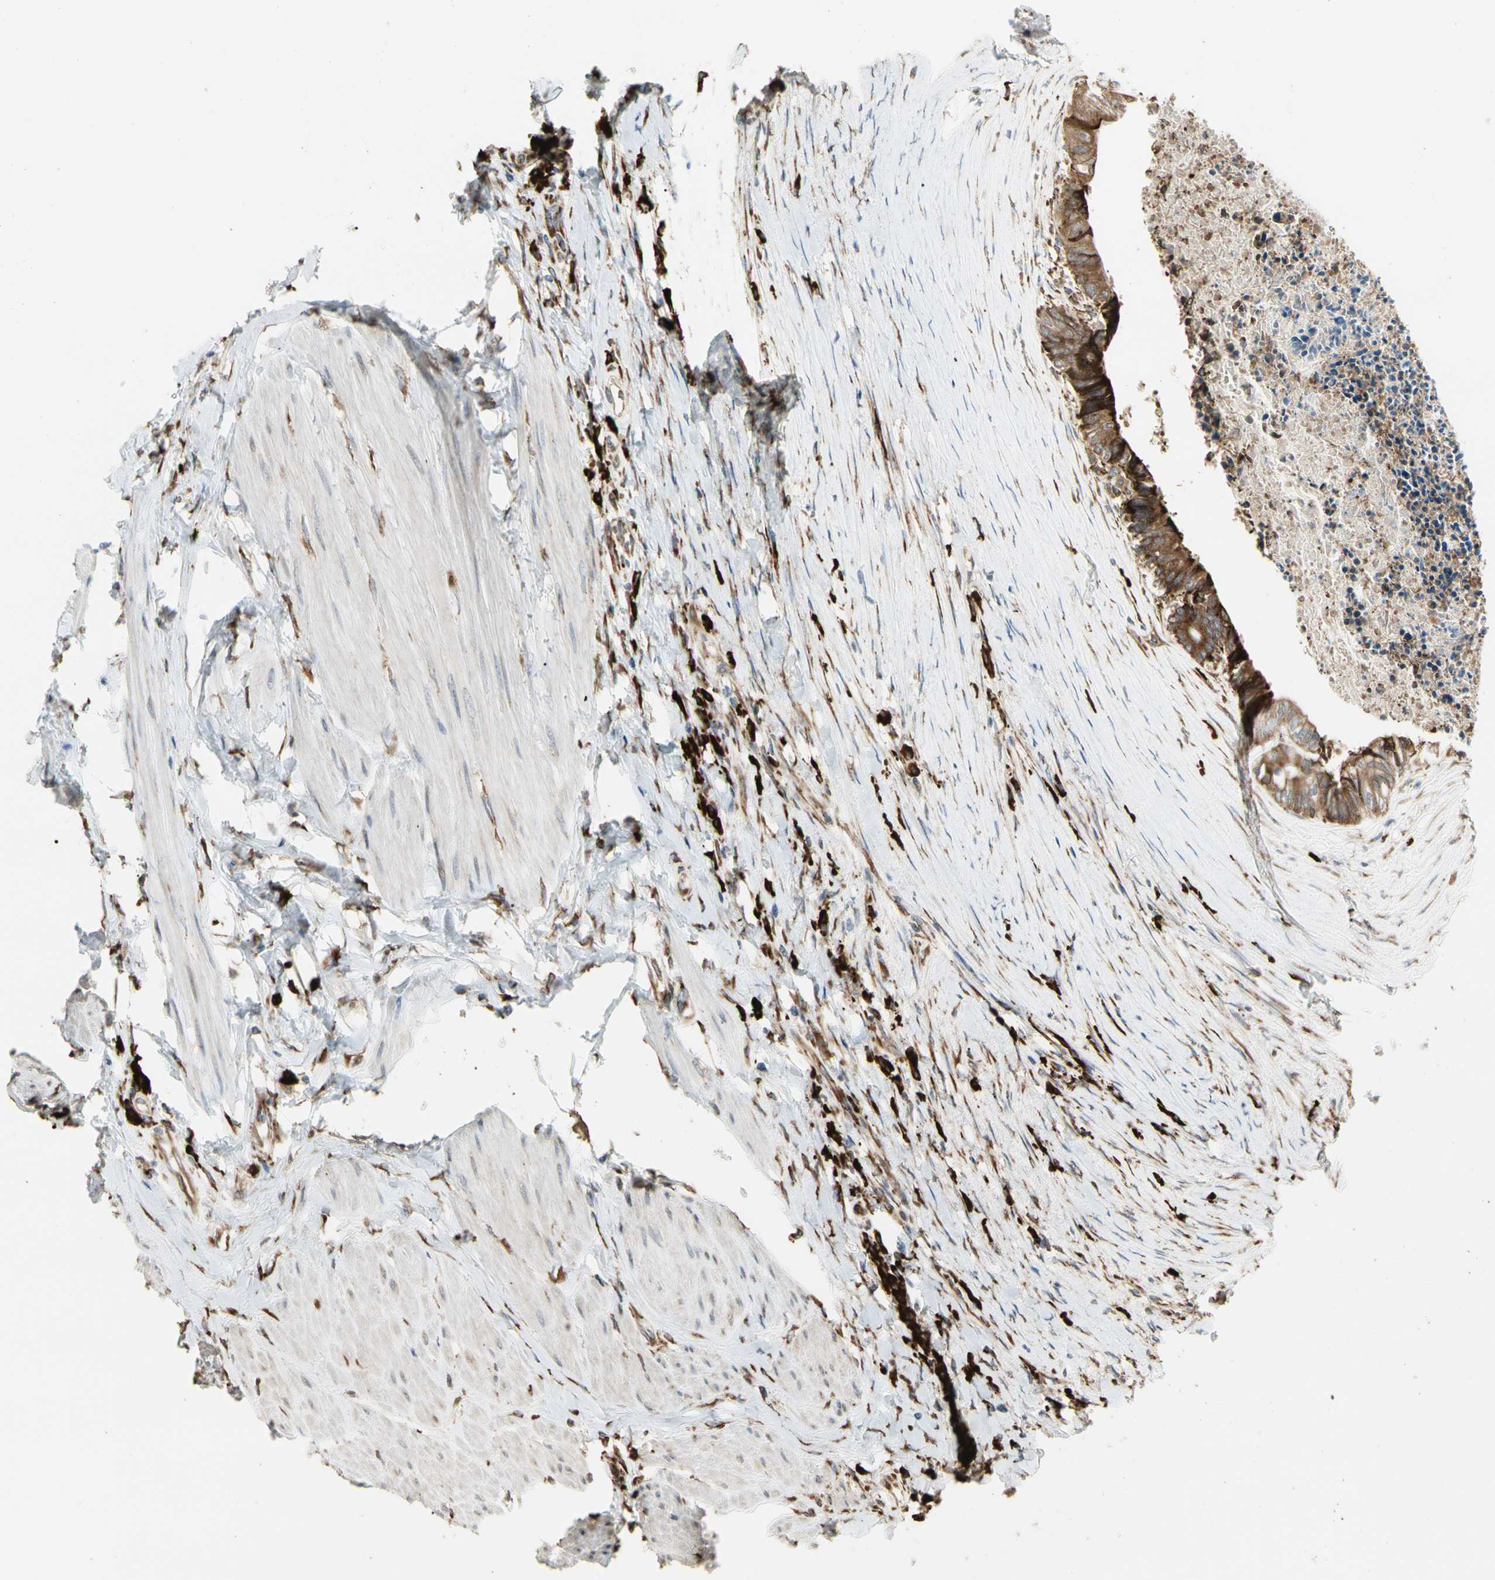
{"staining": {"intensity": "moderate", "quantity": ">75%", "location": "cytoplasmic/membranous"}, "tissue": "colorectal cancer", "cell_type": "Tumor cells", "image_type": "cancer", "snomed": [{"axis": "morphology", "description": "Adenocarcinoma, NOS"}, {"axis": "topography", "description": "Rectum"}], "caption": "Protein expression analysis of adenocarcinoma (colorectal) shows moderate cytoplasmic/membranous positivity in about >75% of tumor cells.", "gene": "HSP90B1", "patient": {"sex": "male", "age": 63}}